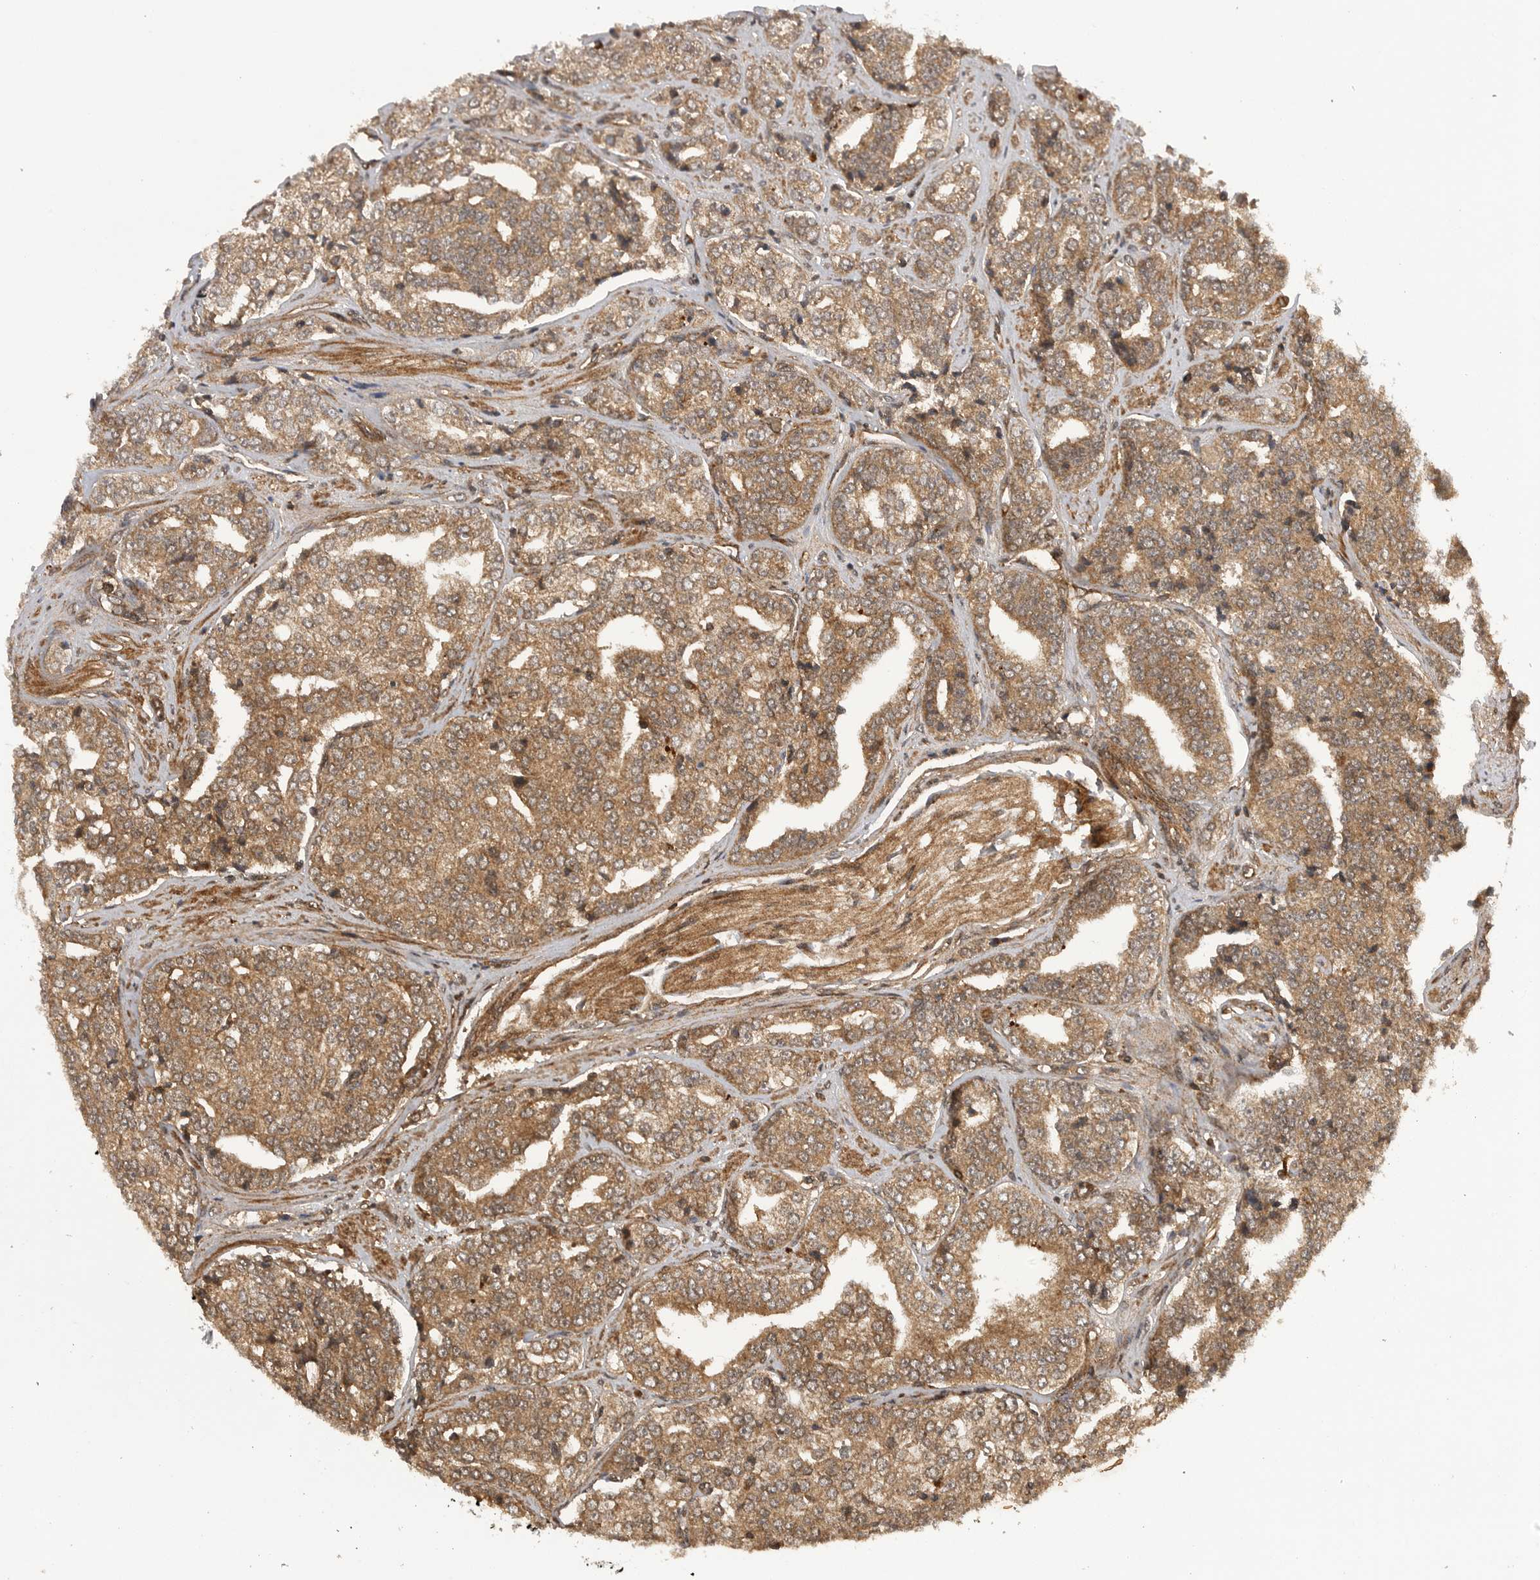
{"staining": {"intensity": "moderate", "quantity": ">75%", "location": "cytoplasmic/membranous"}, "tissue": "prostate cancer", "cell_type": "Tumor cells", "image_type": "cancer", "snomed": [{"axis": "morphology", "description": "Adenocarcinoma, High grade"}, {"axis": "topography", "description": "Prostate"}], "caption": "A brown stain shows moderate cytoplasmic/membranous expression of a protein in prostate cancer tumor cells. The staining was performed using DAB (3,3'-diaminobenzidine), with brown indicating positive protein expression. Nuclei are stained blue with hematoxylin.", "gene": "PRDX4", "patient": {"sex": "male", "age": 71}}